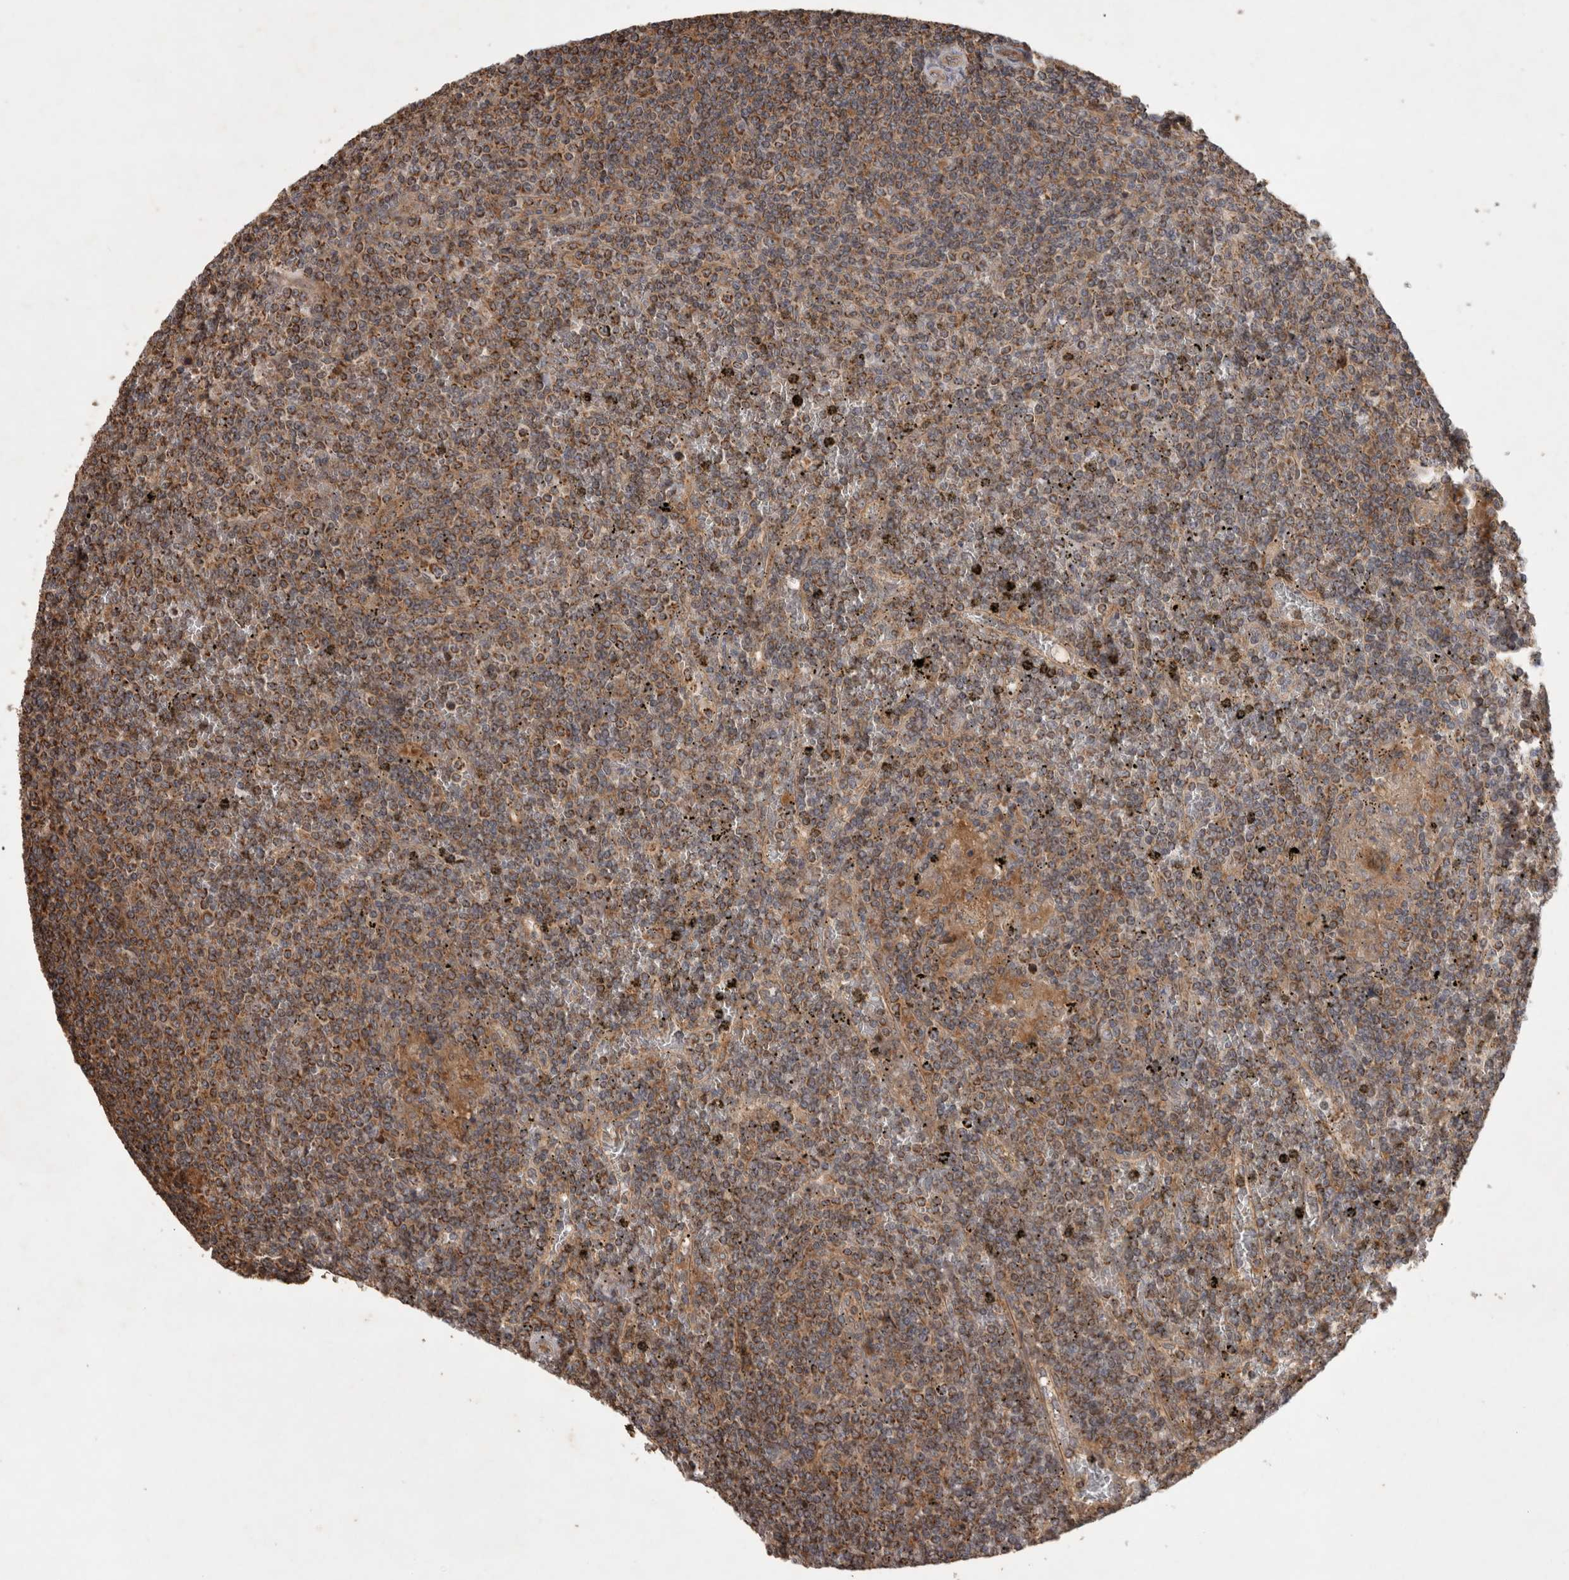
{"staining": {"intensity": "moderate", "quantity": ">75%", "location": "cytoplasmic/membranous"}, "tissue": "lymphoma", "cell_type": "Tumor cells", "image_type": "cancer", "snomed": [{"axis": "morphology", "description": "Malignant lymphoma, non-Hodgkin's type, Low grade"}, {"axis": "topography", "description": "Spleen"}], "caption": "Tumor cells exhibit moderate cytoplasmic/membranous staining in about >75% of cells in lymphoma. Using DAB (3,3'-diaminobenzidine) (brown) and hematoxylin (blue) stains, captured at high magnification using brightfield microscopy.", "gene": "SERAC1", "patient": {"sex": "female", "age": 19}}